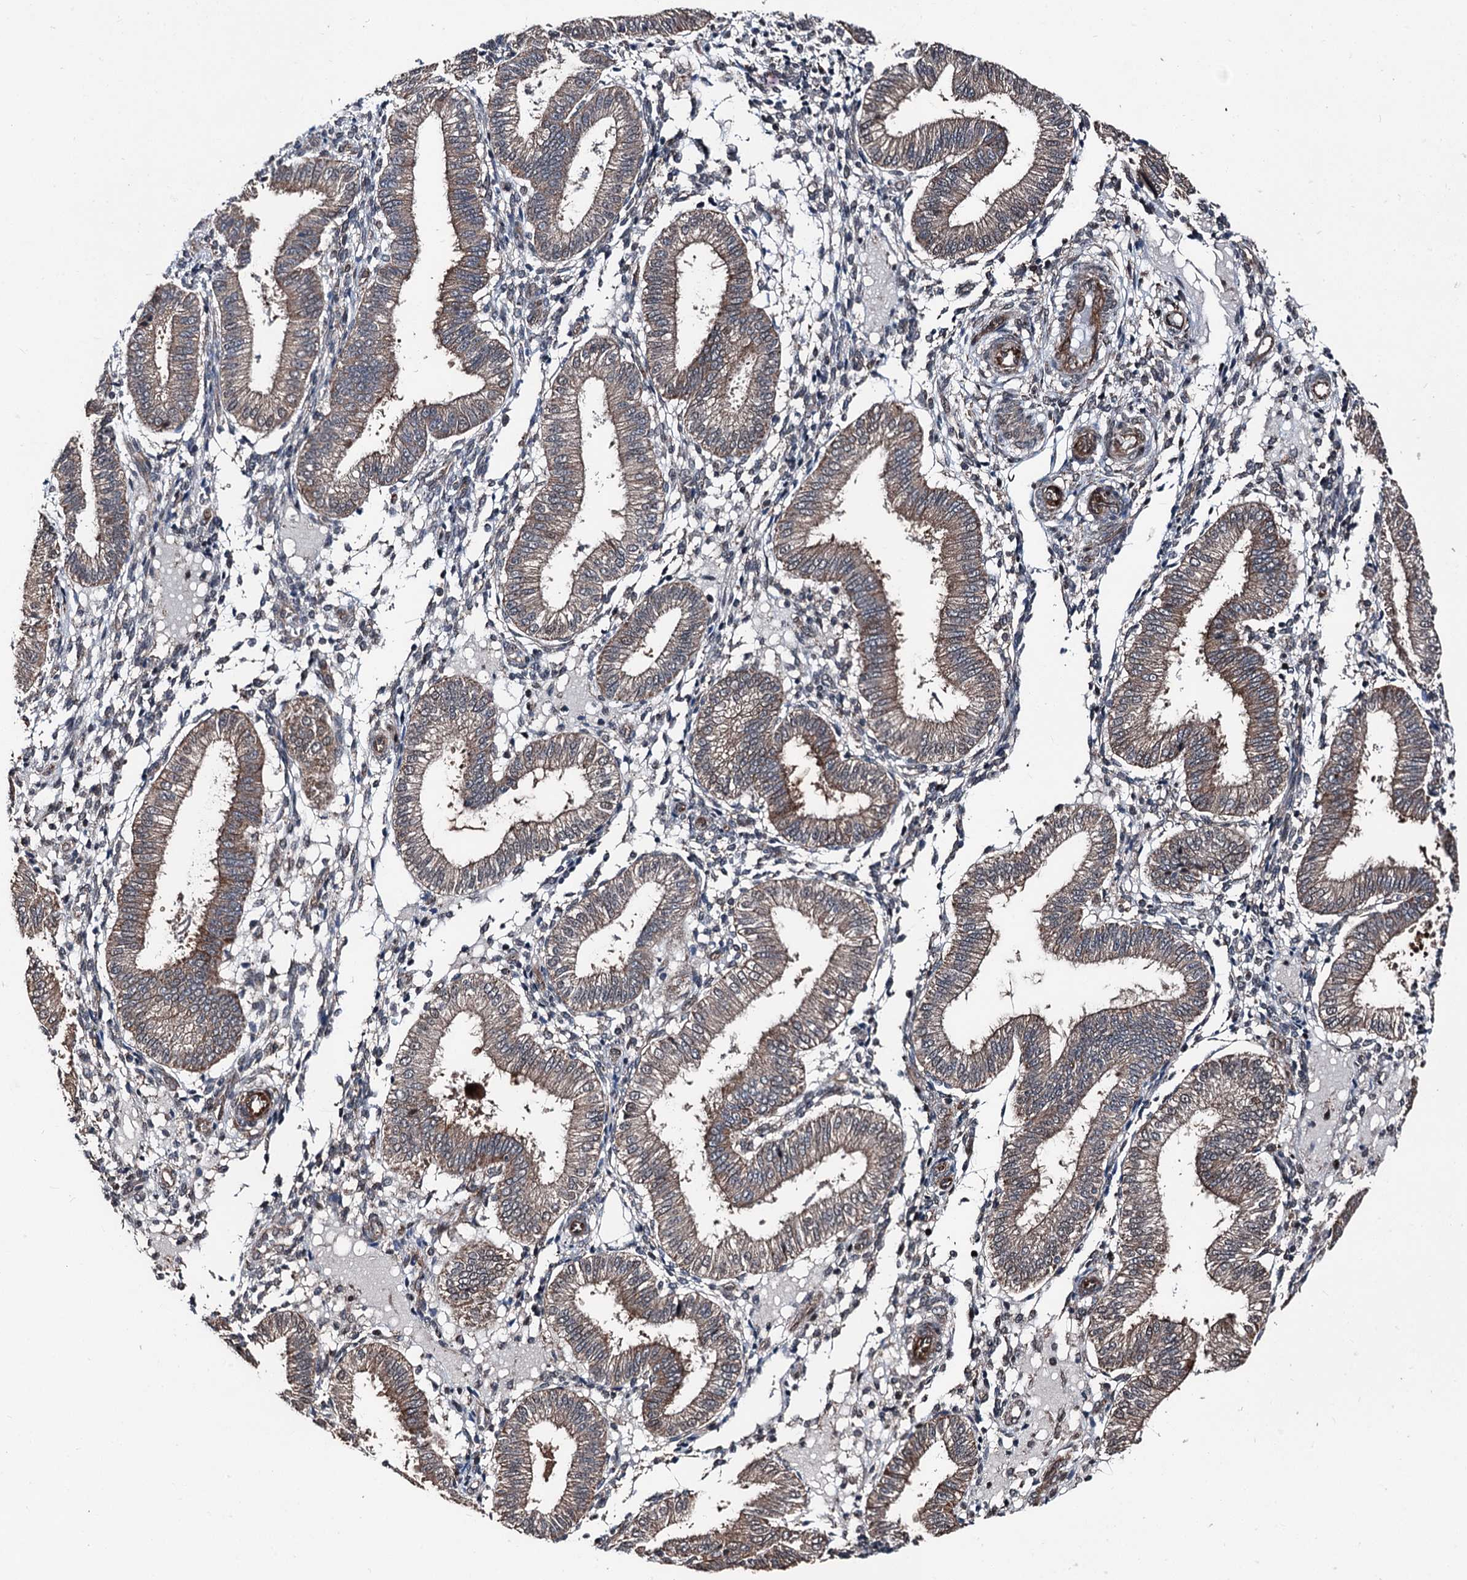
{"staining": {"intensity": "weak", "quantity": "<25%", "location": "cytoplasmic/membranous"}, "tissue": "endometrium", "cell_type": "Cells in endometrial stroma", "image_type": "normal", "snomed": [{"axis": "morphology", "description": "Normal tissue, NOS"}, {"axis": "topography", "description": "Endometrium"}], "caption": "A micrograph of endometrium stained for a protein demonstrates no brown staining in cells in endometrial stroma.", "gene": "PSMD13", "patient": {"sex": "female", "age": 39}}